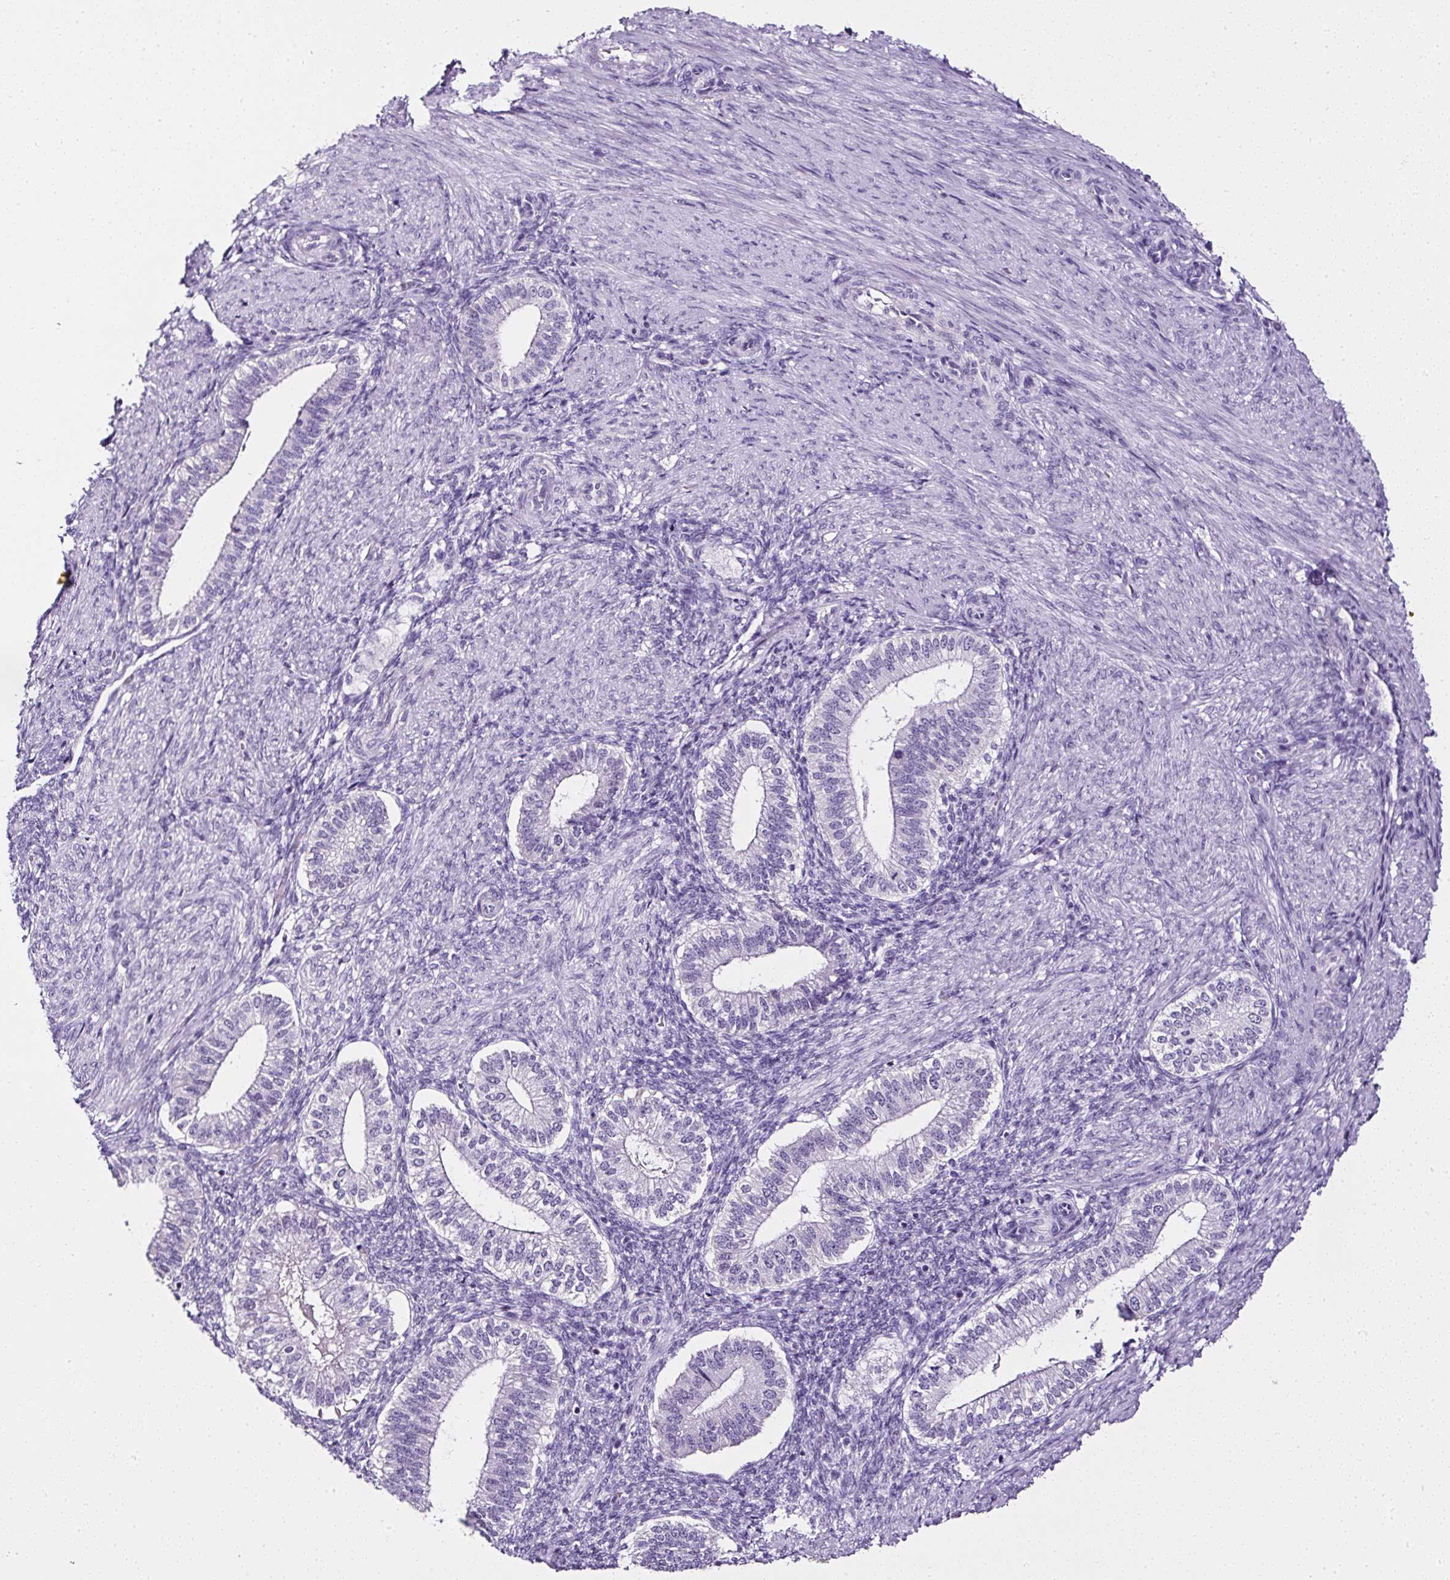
{"staining": {"intensity": "negative", "quantity": "none", "location": "none"}, "tissue": "endometrium", "cell_type": "Cells in endometrial stroma", "image_type": "normal", "snomed": [{"axis": "morphology", "description": "Normal tissue, NOS"}, {"axis": "topography", "description": "Endometrium"}], "caption": "IHC photomicrograph of normal human endometrium stained for a protein (brown), which shows no positivity in cells in endometrial stroma.", "gene": "ATP2A1", "patient": {"sex": "female", "age": 25}}